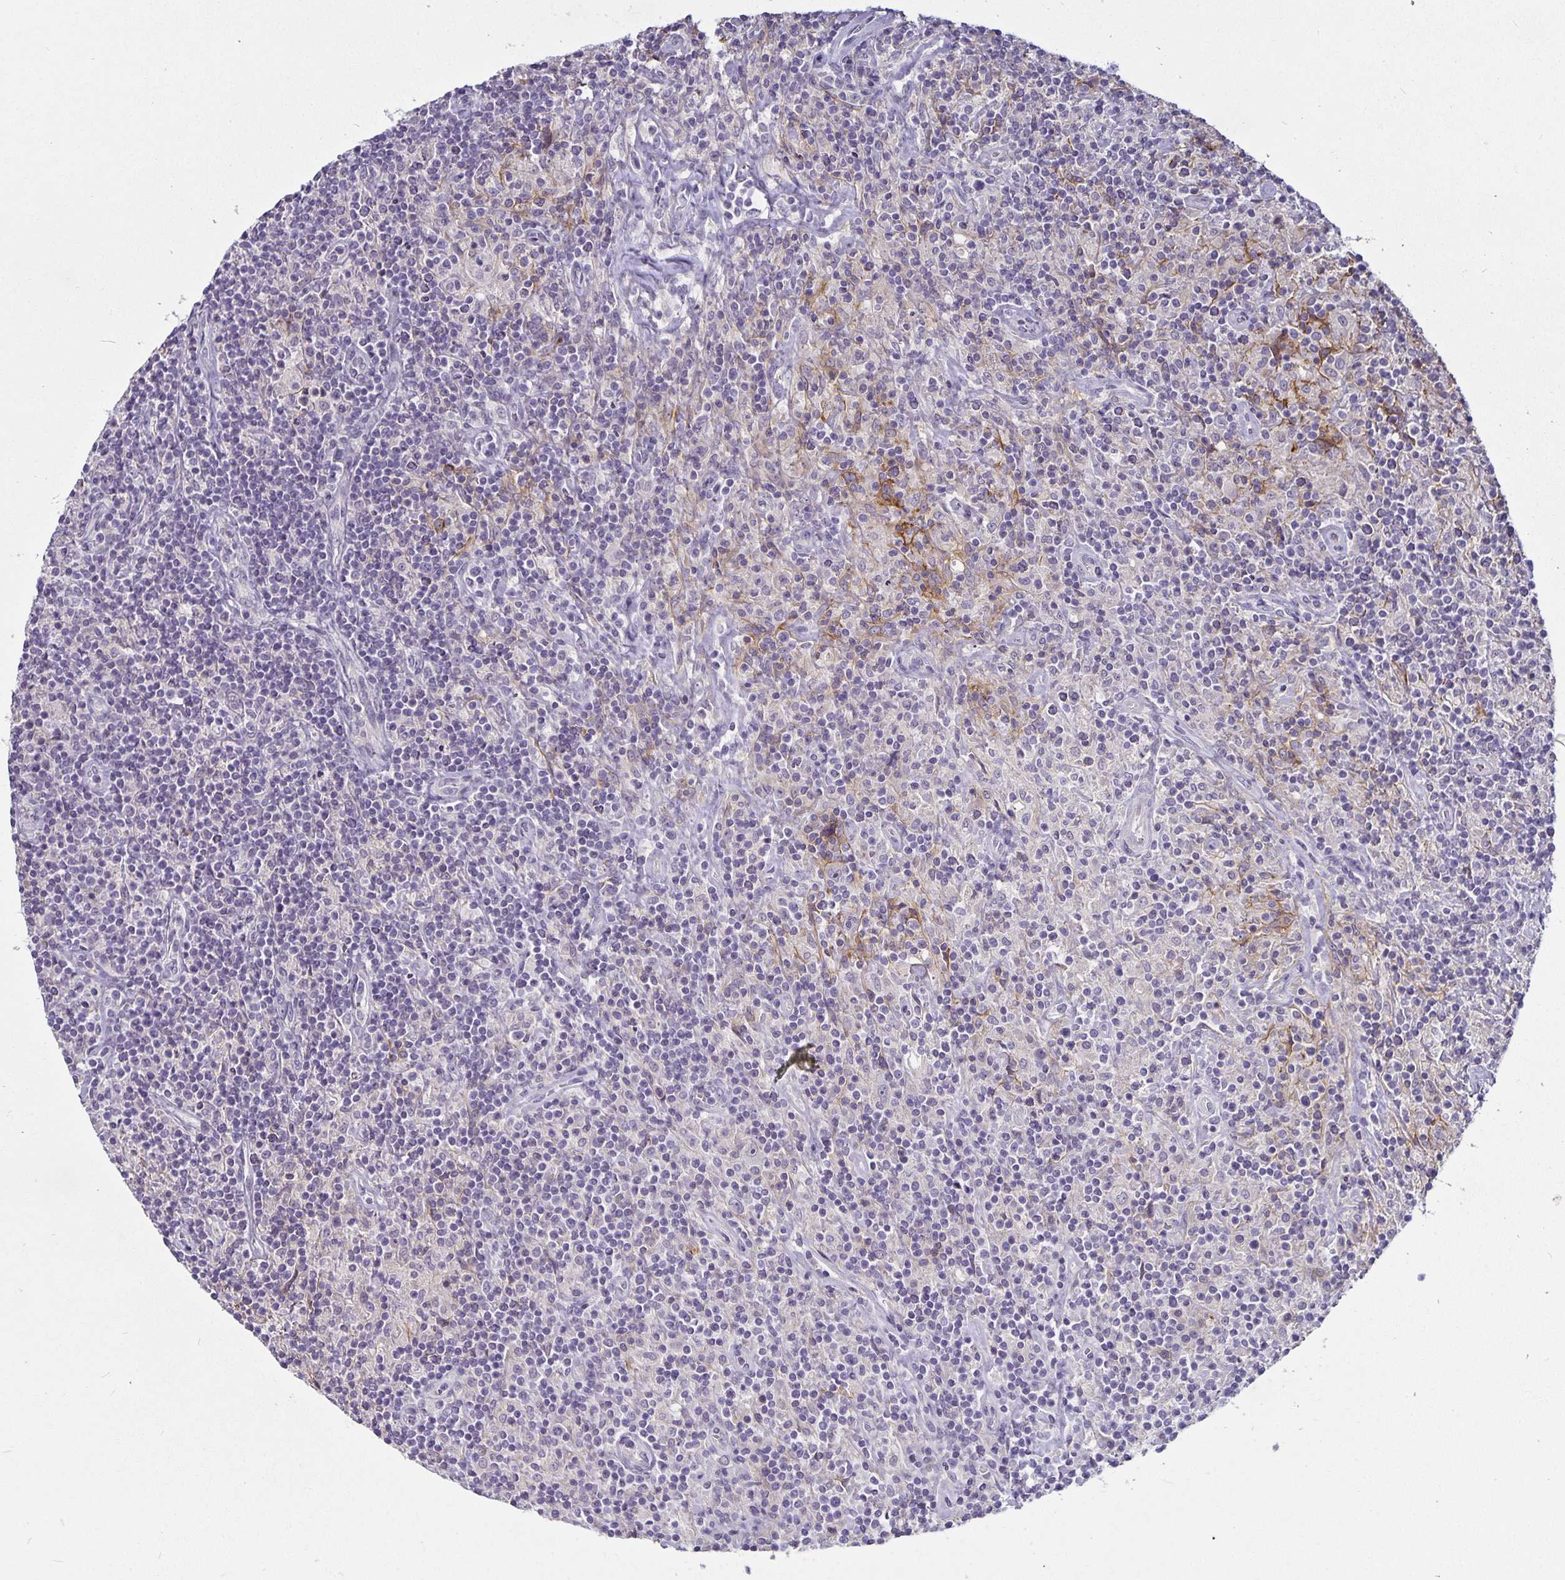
{"staining": {"intensity": "negative", "quantity": "none", "location": "none"}, "tissue": "lymphoma", "cell_type": "Tumor cells", "image_type": "cancer", "snomed": [{"axis": "morphology", "description": "Hodgkin's disease, NOS"}, {"axis": "topography", "description": "Lymph node"}], "caption": "IHC of human lymphoma reveals no expression in tumor cells.", "gene": "CA12", "patient": {"sex": "male", "age": 70}}